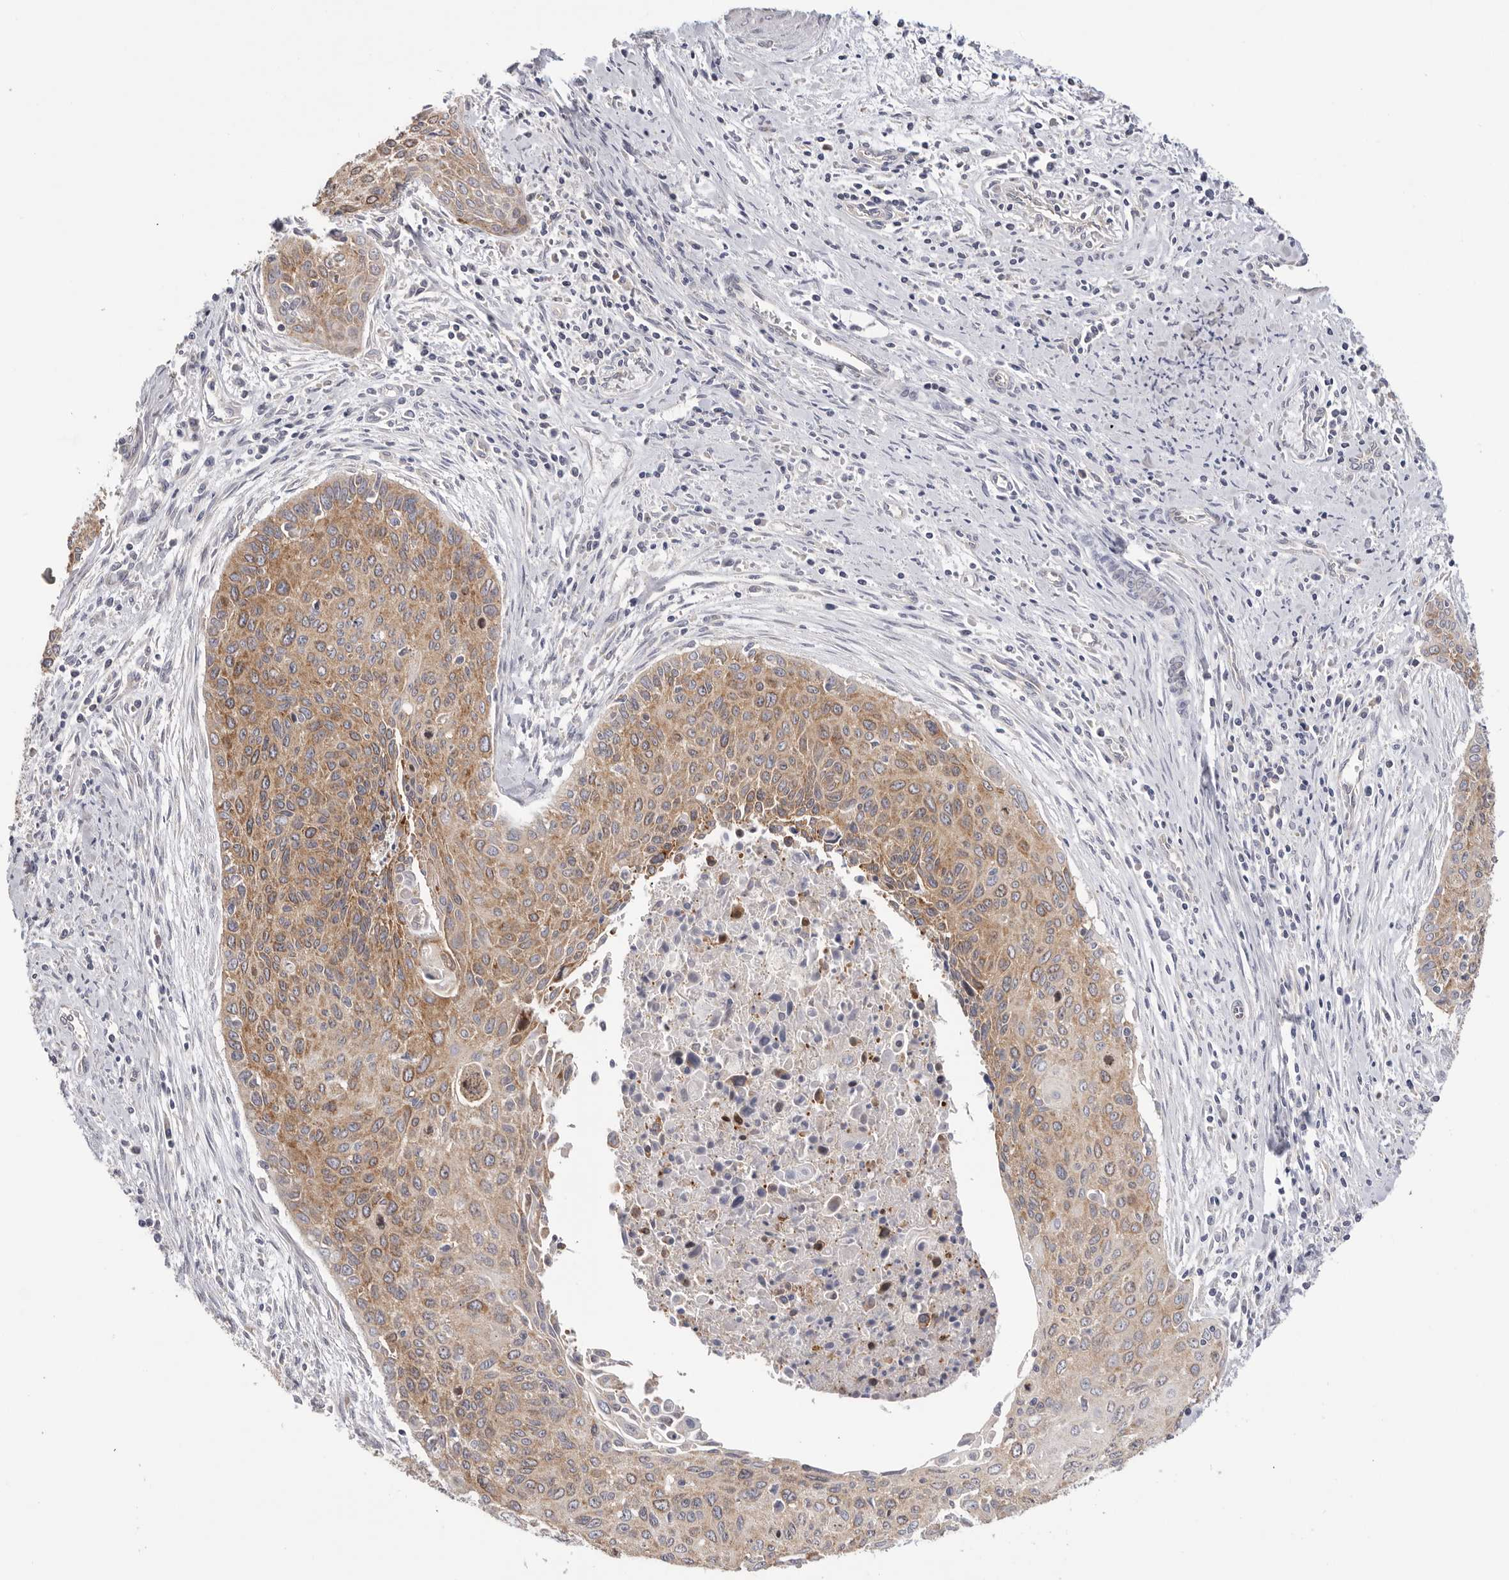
{"staining": {"intensity": "moderate", "quantity": ">75%", "location": "cytoplasmic/membranous"}, "tissue": "cervical cancer", "cell_type": "Tumor cells", "image_type": "cancer", "snomed": [{"axis": "morphology", "description": "Squamous cell carcinoma, NOS"}, {"axis": "topography", "description": "Cervix"}], "caption": "Approximately >75% of tumor cells in human cervical cancer demonstrate moderate cytoplasmic/membranous protein positivity as visualized by brown immunohistochemical staining.", "gene": "SERBP1", "patient": {"sex": "female", "age": 55}}